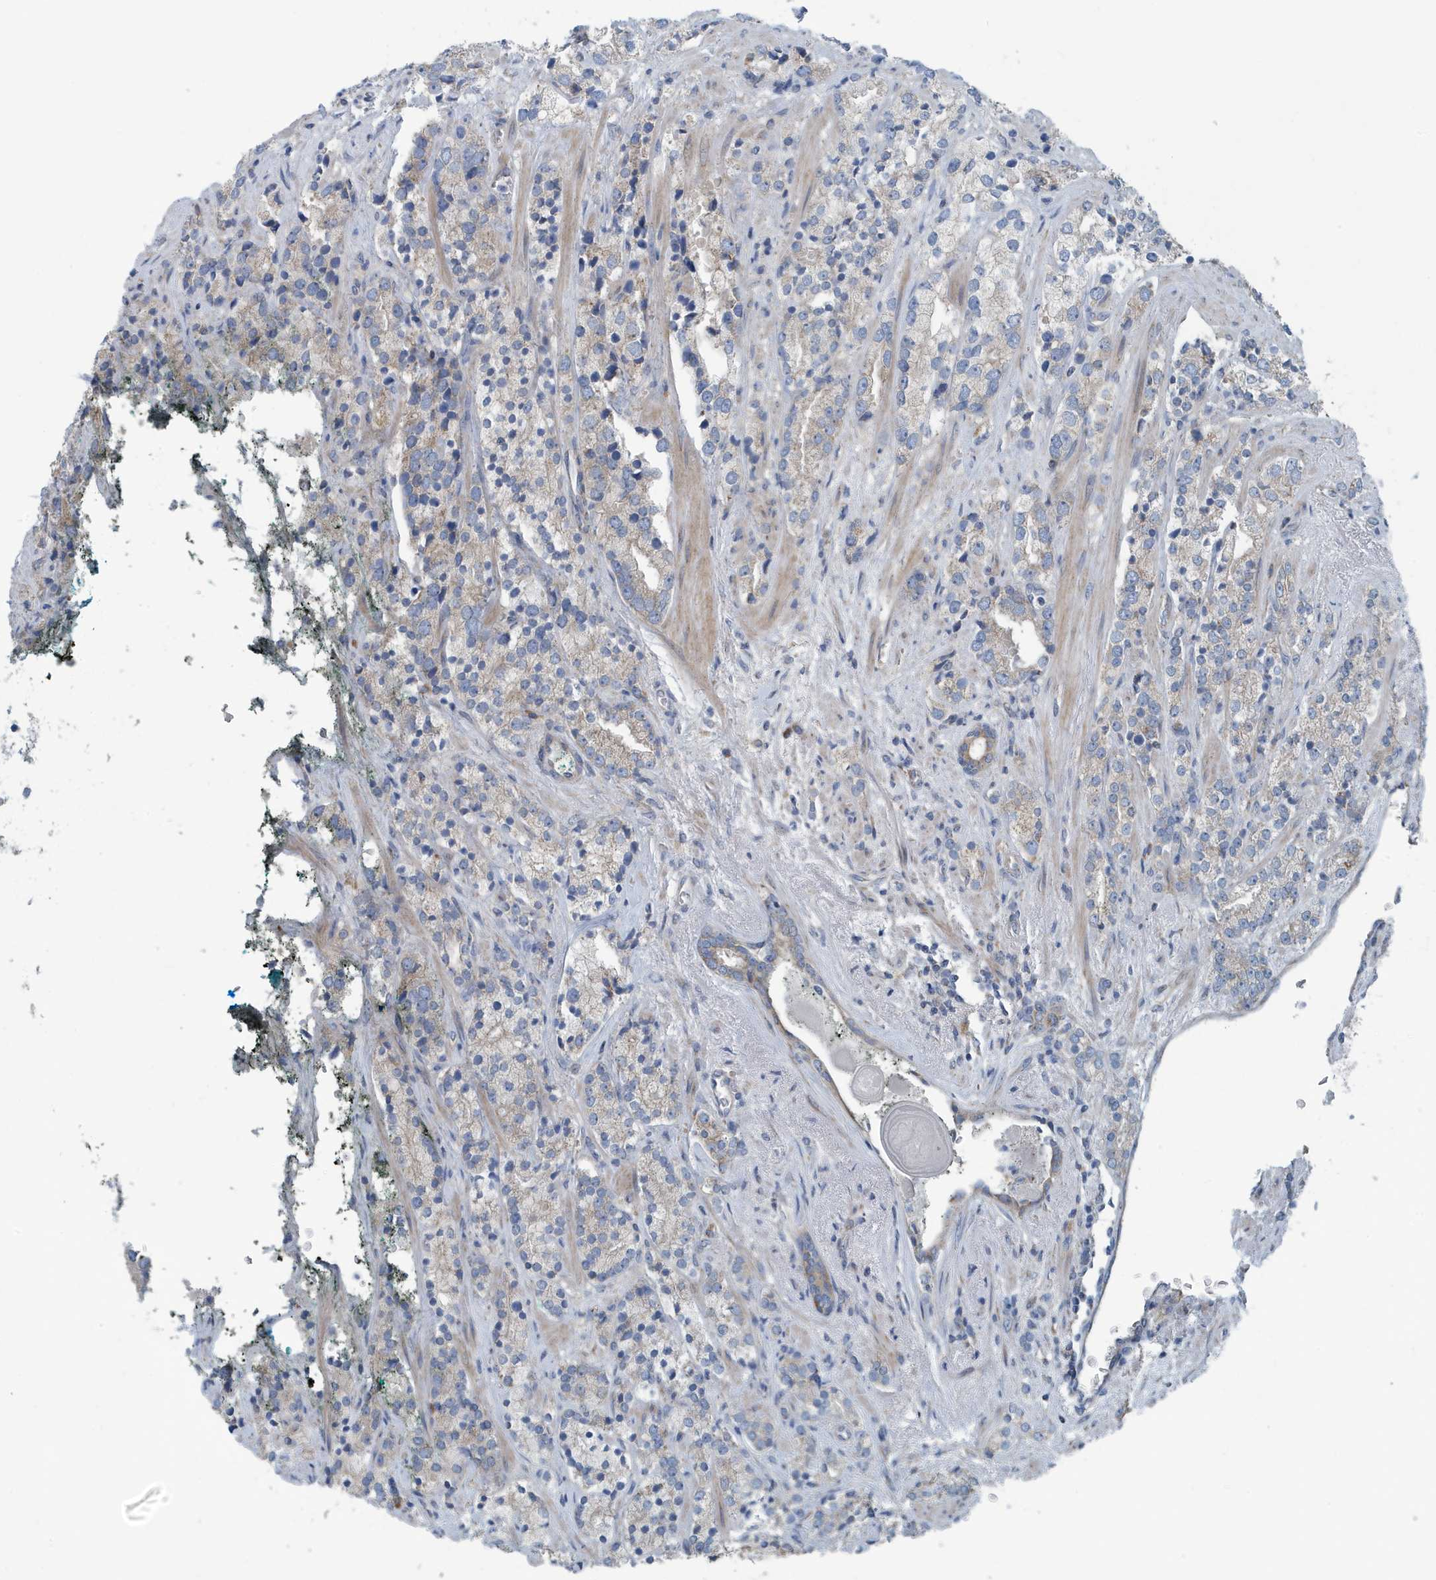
{"staining": {"intensity": "weak", "quantity": "<25%", "location": "cytoplasmic/membranous"}, "tissue": "prostate cancer", "cell_type": "Tumor cells", "image_type": "cancer", "snomed": [{"axis": "morphology", "description": "Adenocarcinoma, High grade"}, {"axis": "topography", "description": "Prostate"}], "caption": "Immunohistochemical staining of prostate adenocarcinoma (high-grade) shows no significant positivity in tumor cells.", "gene": "PPM1M", "patient": {"sex": "male", "age": 71}}